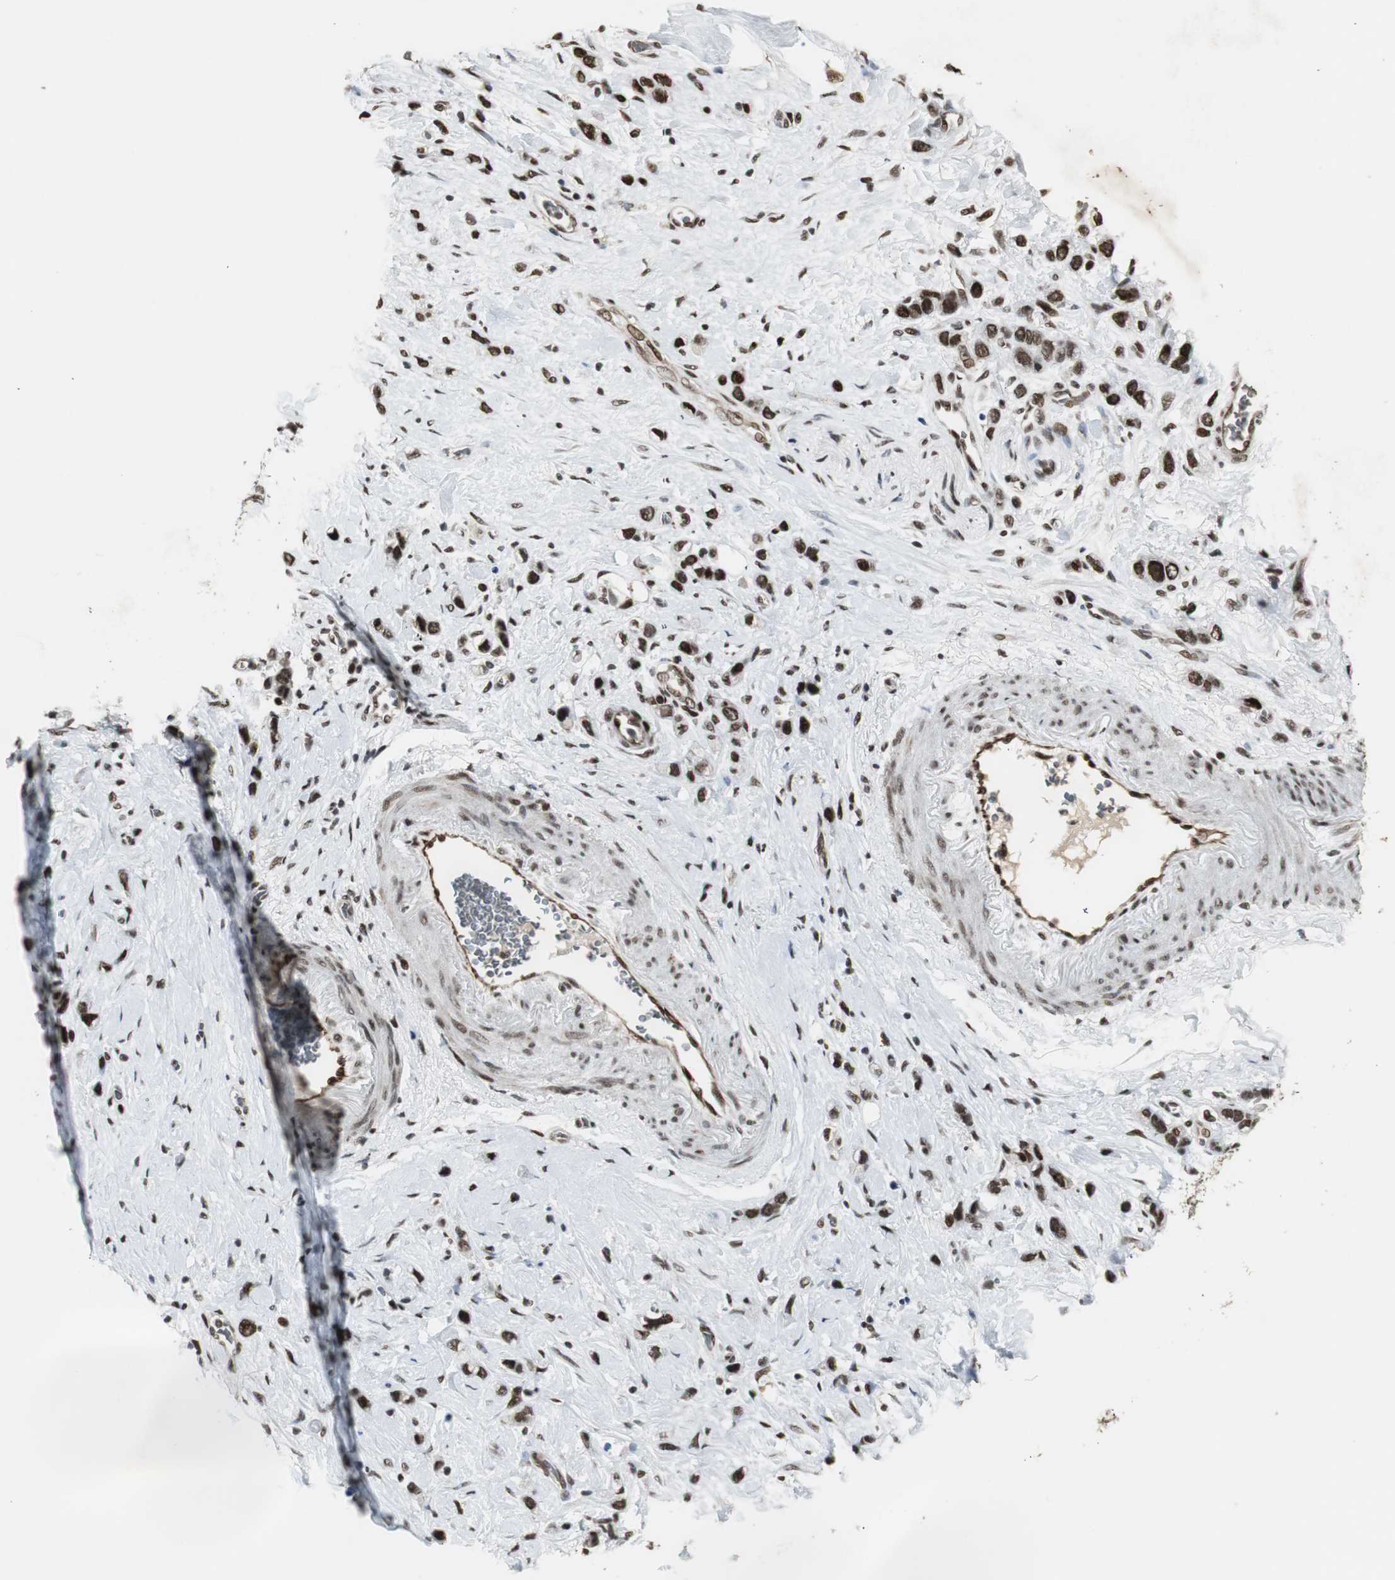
{"staining": {"intensity": "strong", "quantity": ">75%", "location": "nuclear"}, "tissue": "stomach cancer", "cell_type": "Tumor cells", "image_type": "cancer", "snomed": [{"axis": "morphology", "description": "Normal tissue, NOS"}, {"axis": "morphology", "description": "Adenocarcinoma, NOS"}, {"axis": "morphology", "description": "Adenocarcinoma, High grade"}, {"axis": "topography", "description": "Stomach, upper"}, {"axis": "topography", "description": "Stomach"}], "caption": "A brown stain labels strong nuclear expression of a protein in human high-grade adenocarcinoma (stomach) tumor cells.", "gene": "TAF5", "patient": {"sex": "female", "age": 65}}